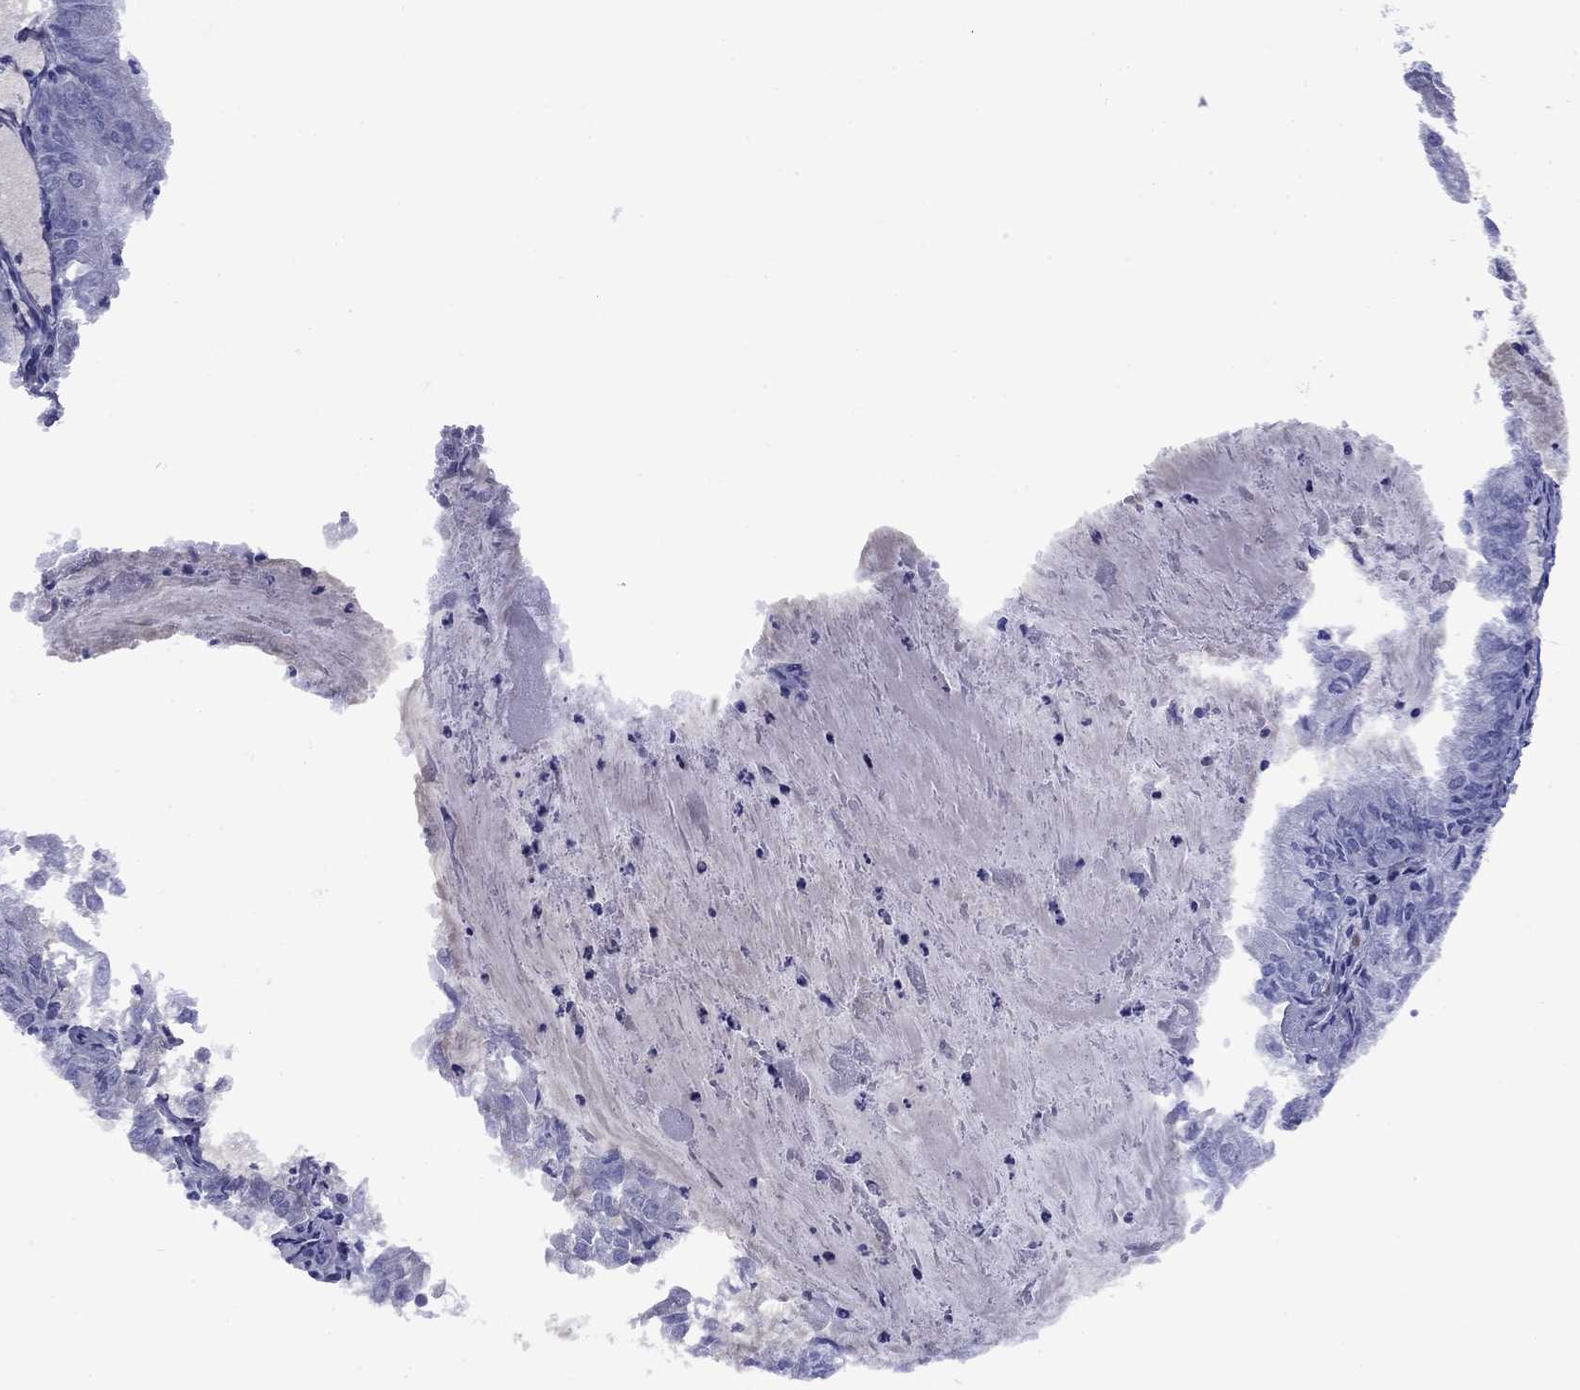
{"staining": {"intensity": "negative", "quantity": "none", "location": "none"}, "tissue": "endometrial cancer", "cell_type": "Tumor cells", "image_type": "cancer", "snomed": [{"axis": "morphology", "description": "Adenocarcinoma, NOS"}, {"axis": "topography", "description": "Endometrium"}], "caption": "Protein analysis of endometrial adenocarcinoma shows no significant positivity in tumor cells.", "gene": "APOA2", "patient": {"sex": "female", "age": 57}}